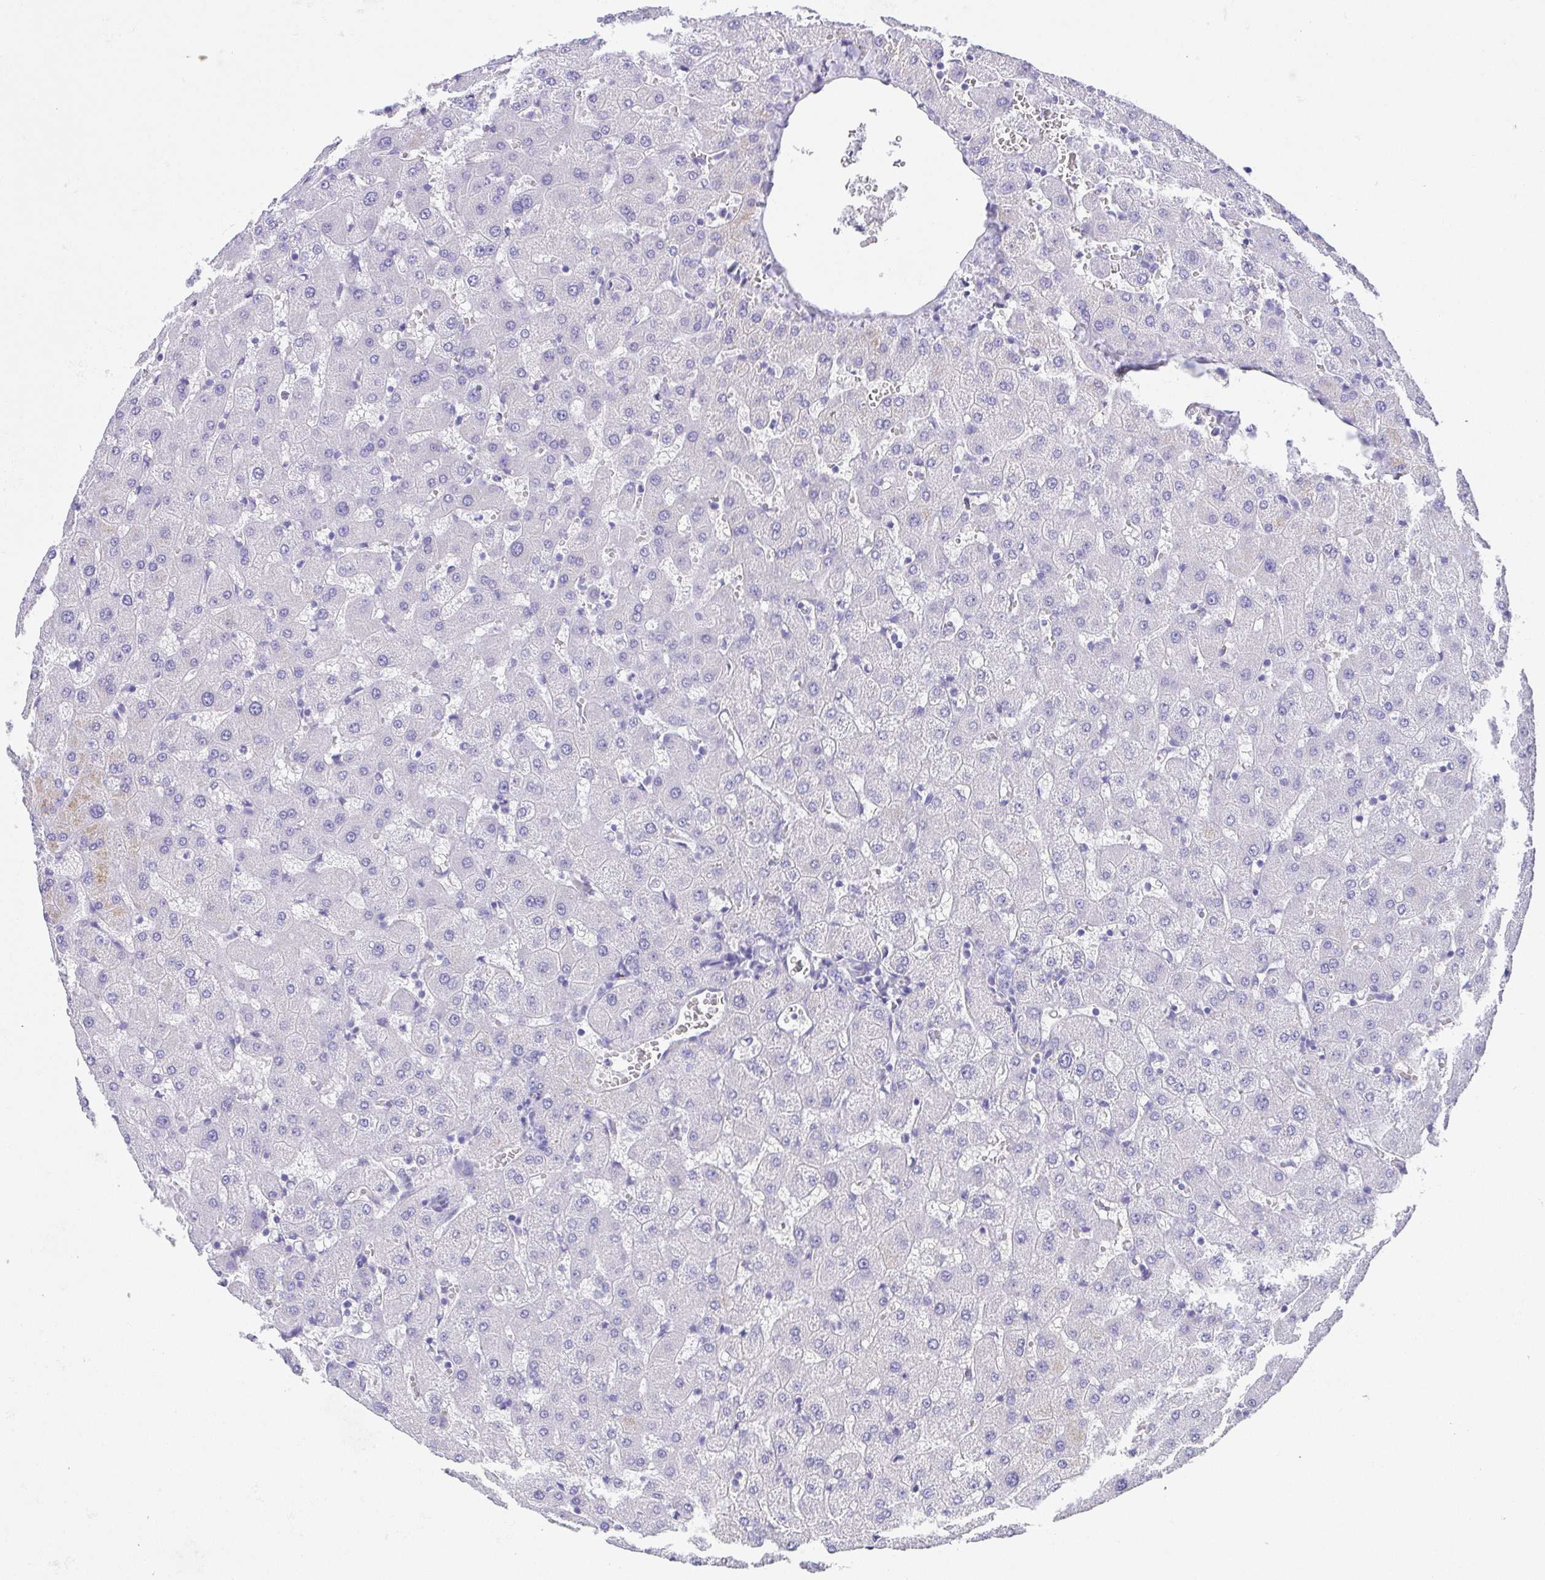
{"staining": {"intensity": "negative", "quantity": "none", "location": "none"}, "tissue": "liver", "cell_type": "Cholangiocytes", "image_type": "normal", "snomed": [{"axis": "morphology", "description": "Normal tissue, NOS"}, {"axis": "topography", "description": "Liver"}], "caption": "High magnification brightfield microscopy of unremarkable liver stained with DAB (3,3'-diaminobenzidine) (brown) and counterstained with hematoxylin (blue): cholangiocytes show no significant staining.", "gene": "SPATA4", "patient": {"sex": "female", "age": 63}}